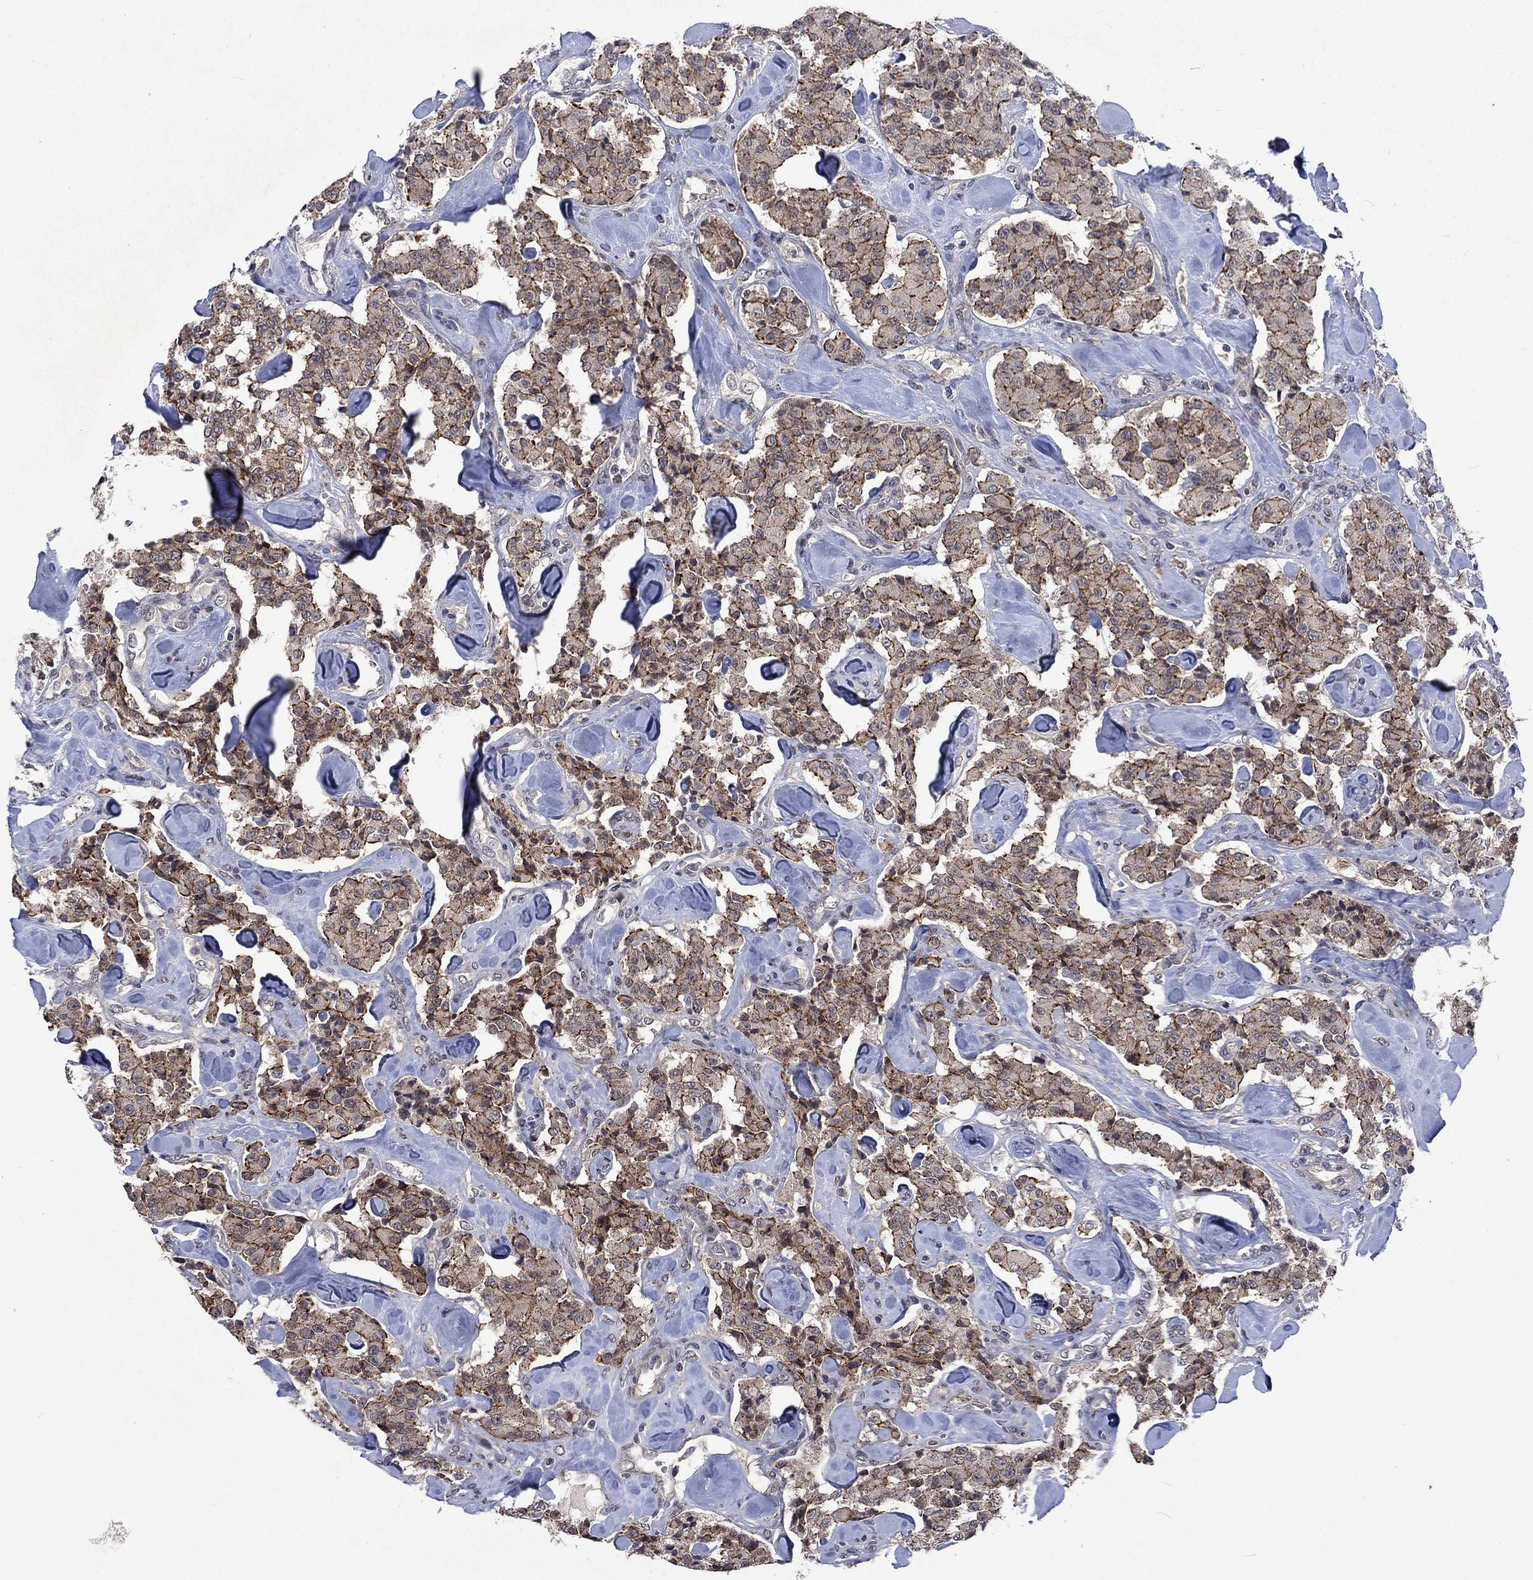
{"staining": {"intensity": "strong", "quantity": "25%-75%", "location": "cytoplasmic/membranous"}, "tissue": "carcinoid", "cell_type": "Tumor cells", "image_type": "cancer", "snomed": [{"axis": "morphology", "description": "Carcinoid, malignant, NOS"}, {"axis": "topography", "description": "Pancreas"}], "caption": "This image exhibits IHC staining of carcinoid, with high strong cytoplasmic/membranous expression in approximately 25%-75% of tumor cells.", "gene": "PPP1R9A", "patient": {"sex": "male", "age": 41}}